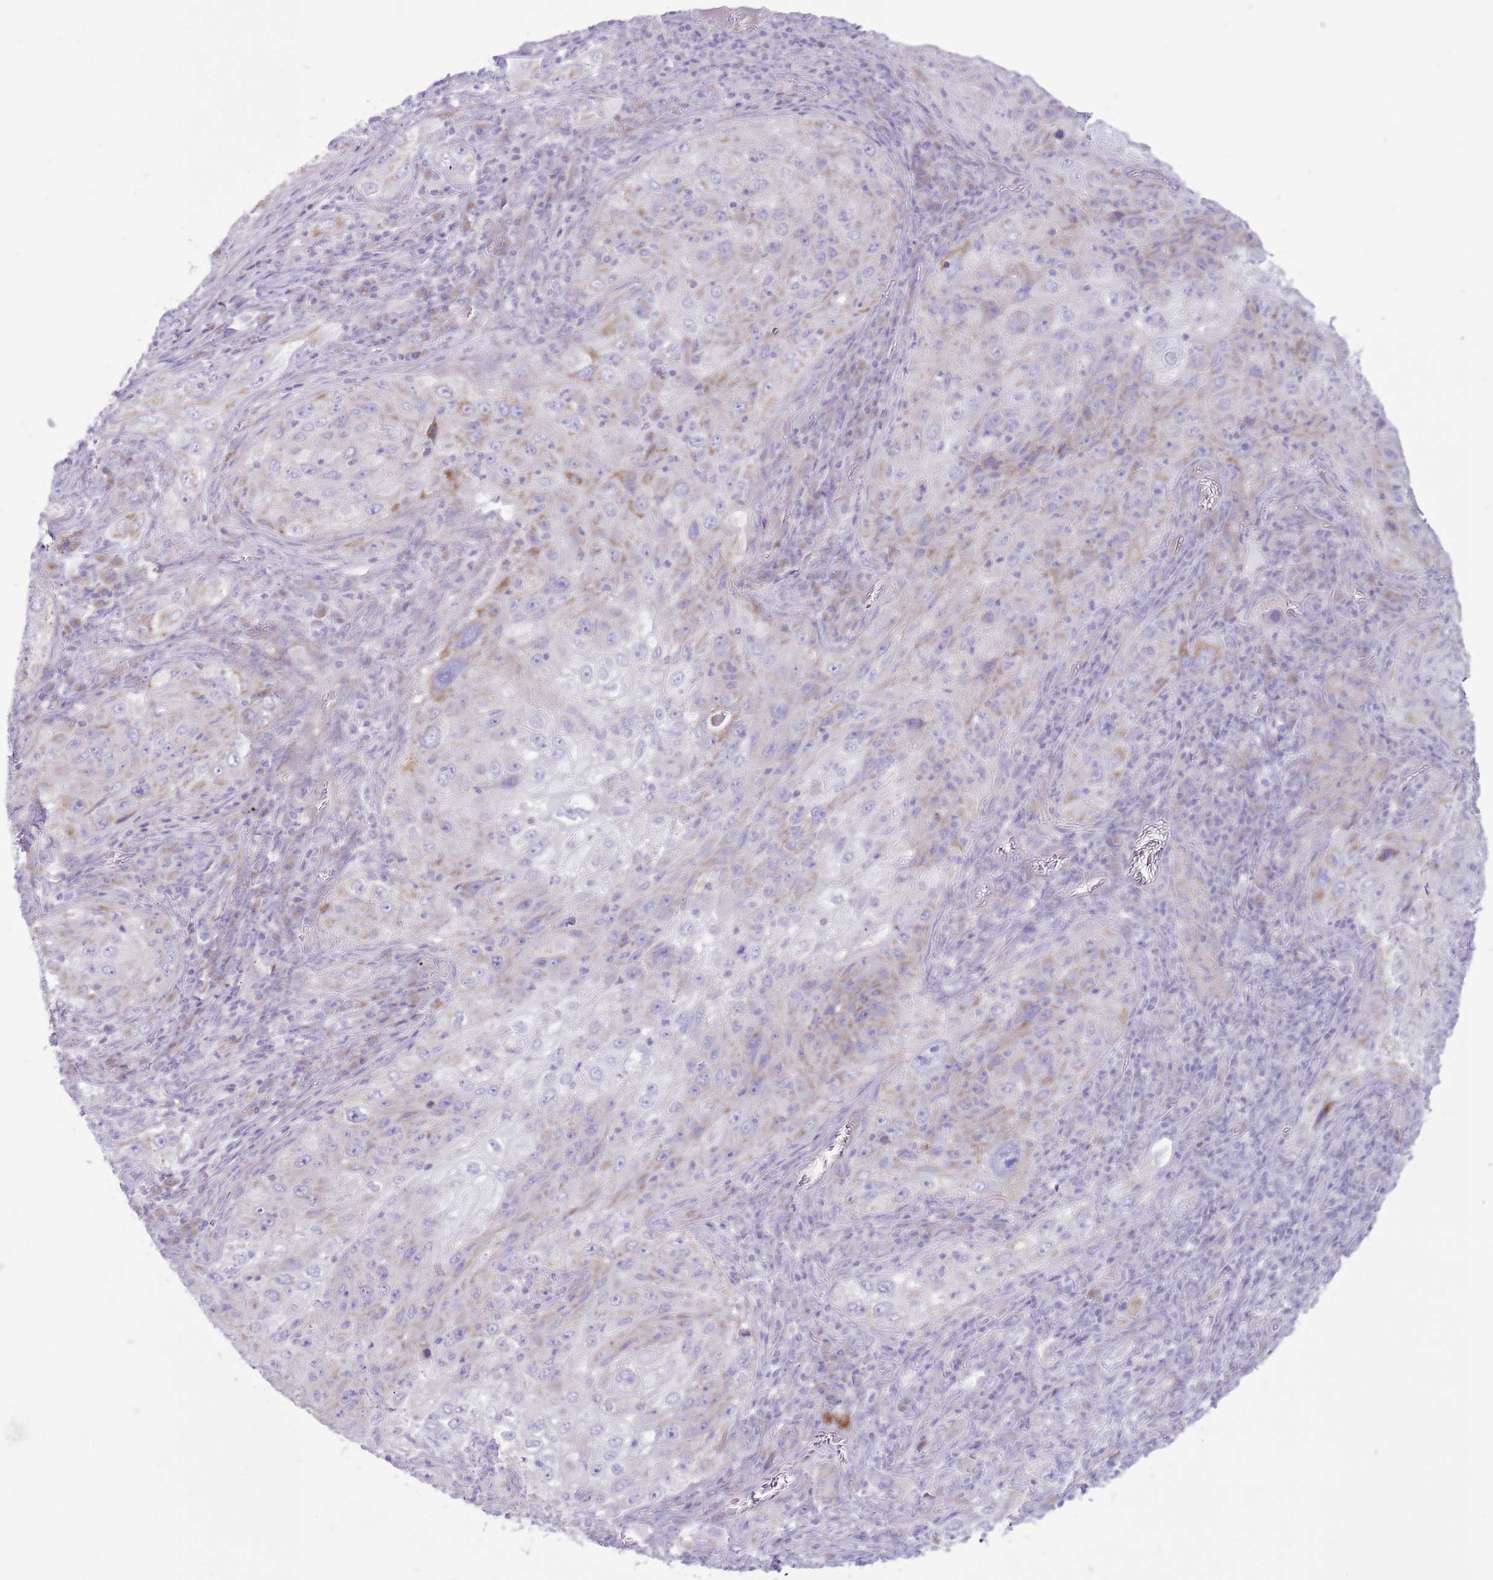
{"staining": {"intensity": "weak", "quantity": "<25%", "location": "cytoplasmic/membranous"}, "tissue": "lung cancer", "cell_type": "Tumor cells", "image_type": "cancer", "snomed": [{"axis": "morphology", "description": "Squamous cell carcinoma, NOS"}, {"axis": "topography", "description": "Lung"}], "caption": "Immunohistochemical staining of lung squamous cell carcinoma shows no significant expression in tumor cells.", "gene": "OAZ2", "patient": {"sex": "female", "age": 69}}